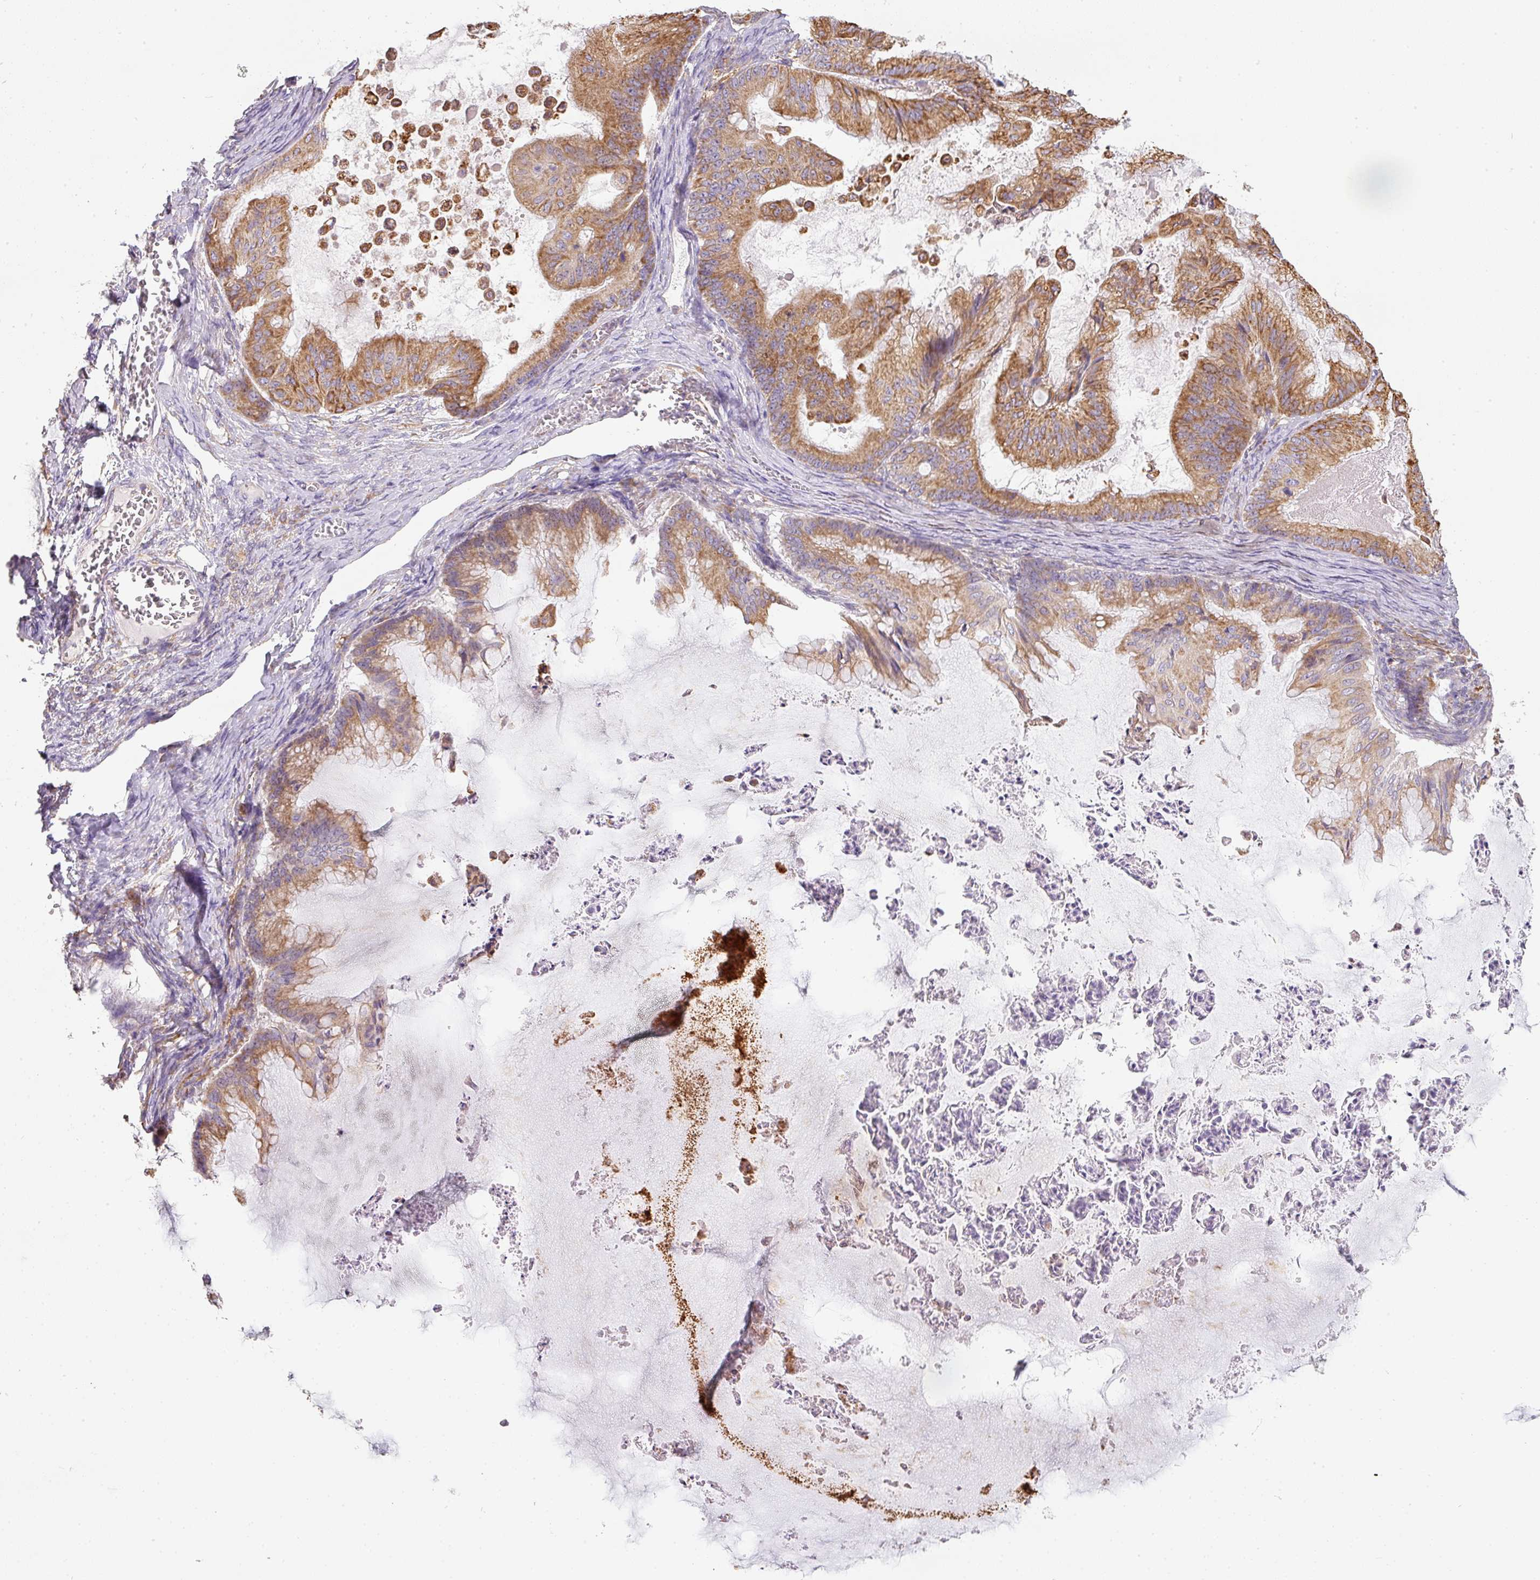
{"staining": {"intensity": "moderate", "quantity": ">75%", "location": "cytoplasmic/membranous"}, "tissue": "ovarian cancer", "cell_type": "Tumor cells", "image_type": "cancer", "snomed": [{"axis": "morphology", "description": "Cystadenocarcinoma, mucinous, NOS"}, {"axis": "topography", "description": "Ovary"}], "caption": "Immunohistochemical staining of ovarian mucinous cystadenocarcinoma demonstrates medium levels of moderate cytoplasmic/membranous protein expression in about >75% of tumor cells. The staining was performed using DAB (3,3'-diaminobenzidine), with brown indicating positive protein expression. Nuclei are stained blue with hematoxylin.", "gene": "MORN4", "patient": {"sex": "female", "age": 71}}